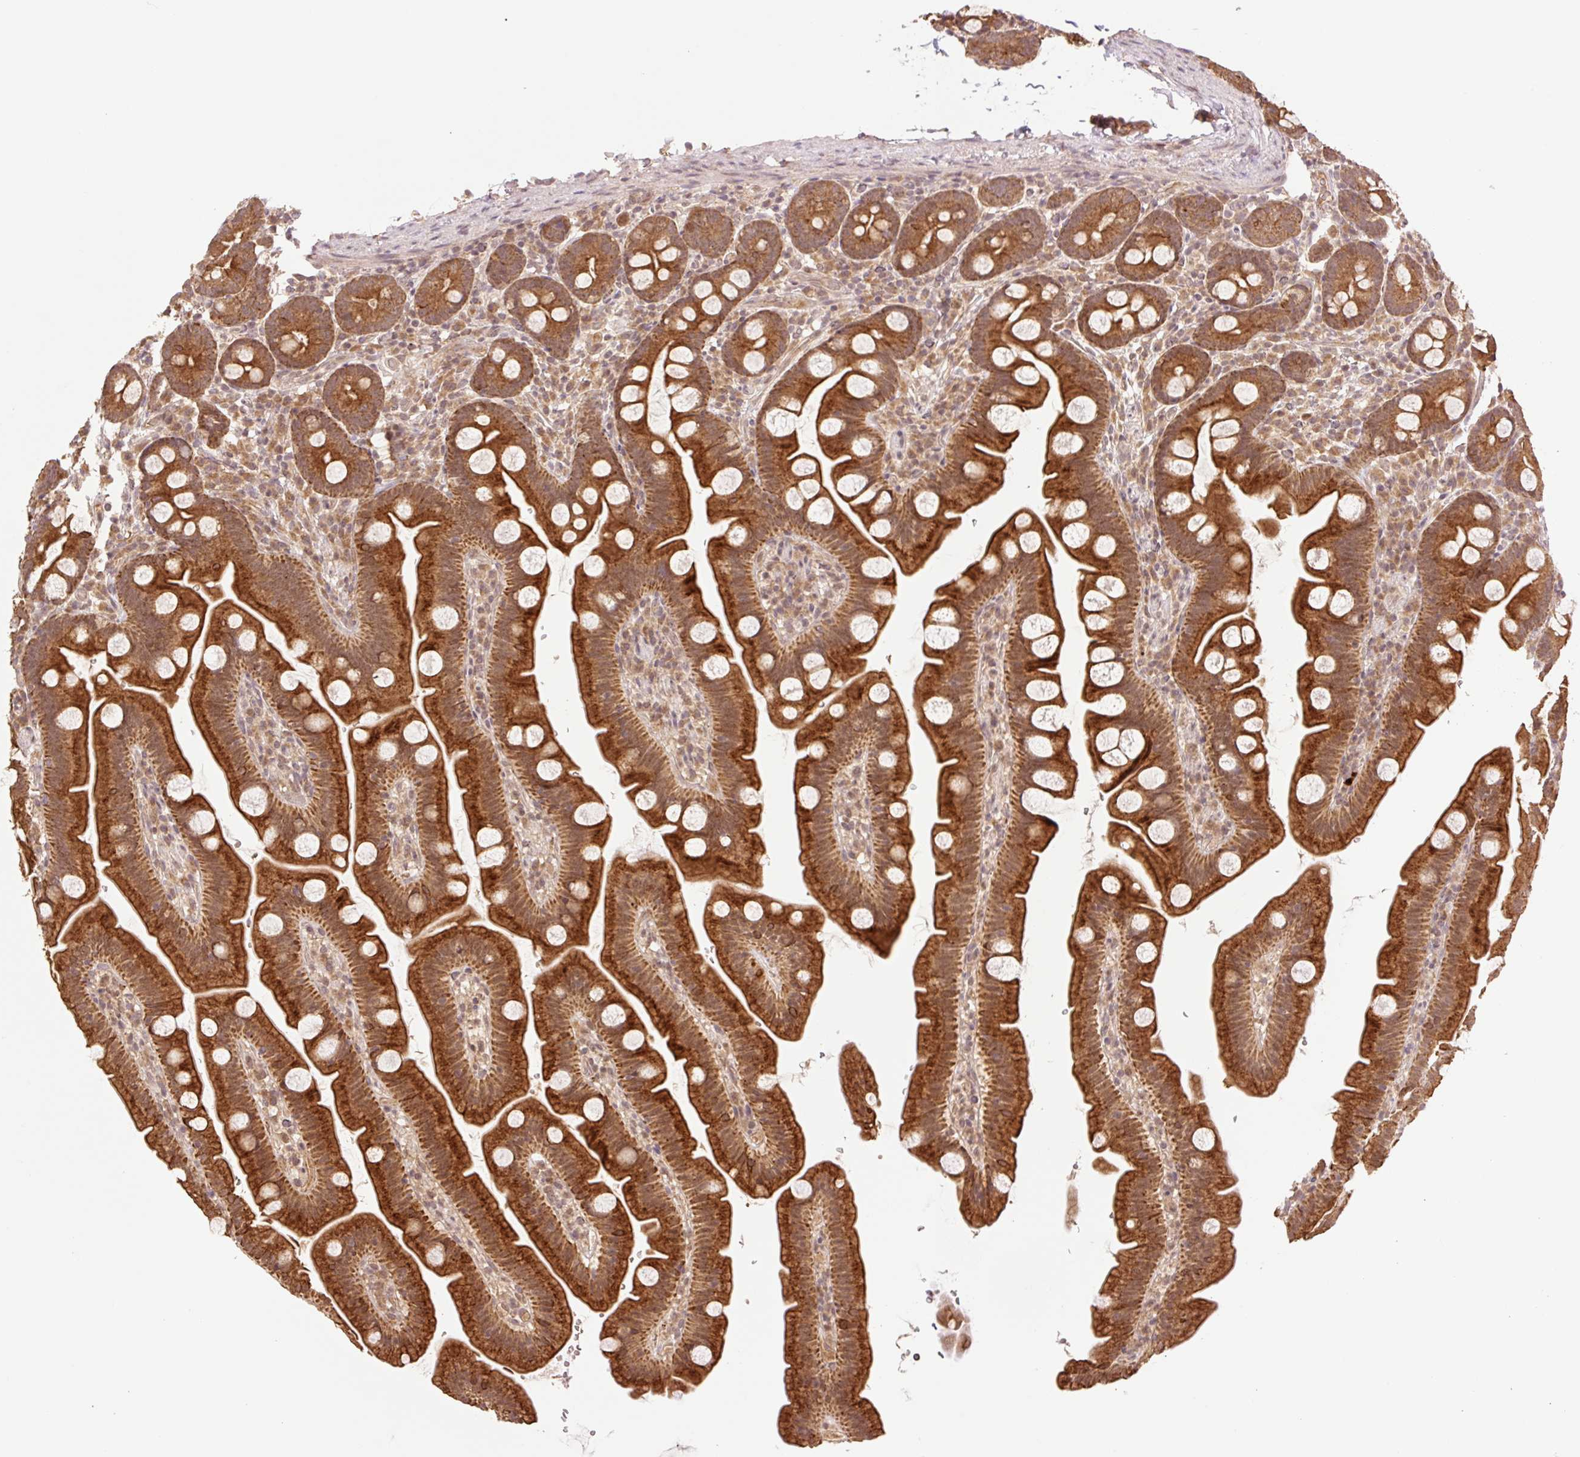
{"staining": {"intensity": "strong", "quantity": ">75%", "location": "cytoplasmic/membranous"}, "tissue": "small intestine", "cell_type": "Glandular cells", "image_type": "normal", "snomed": [{"axis": "morphology", "description": "Normal tissue, NOS"}, {"axis": "topography", "description": "Small intestine"}], "caption": "A brown stain labels strong cytoplasmic/membranous expression of a protein in glandular cells of normal small intestine. The protein of interest is shown in brown color, while the nuclei are stained blue.", "gene": "YJU2B", "patient": {"sex": "female", "age": 68}}